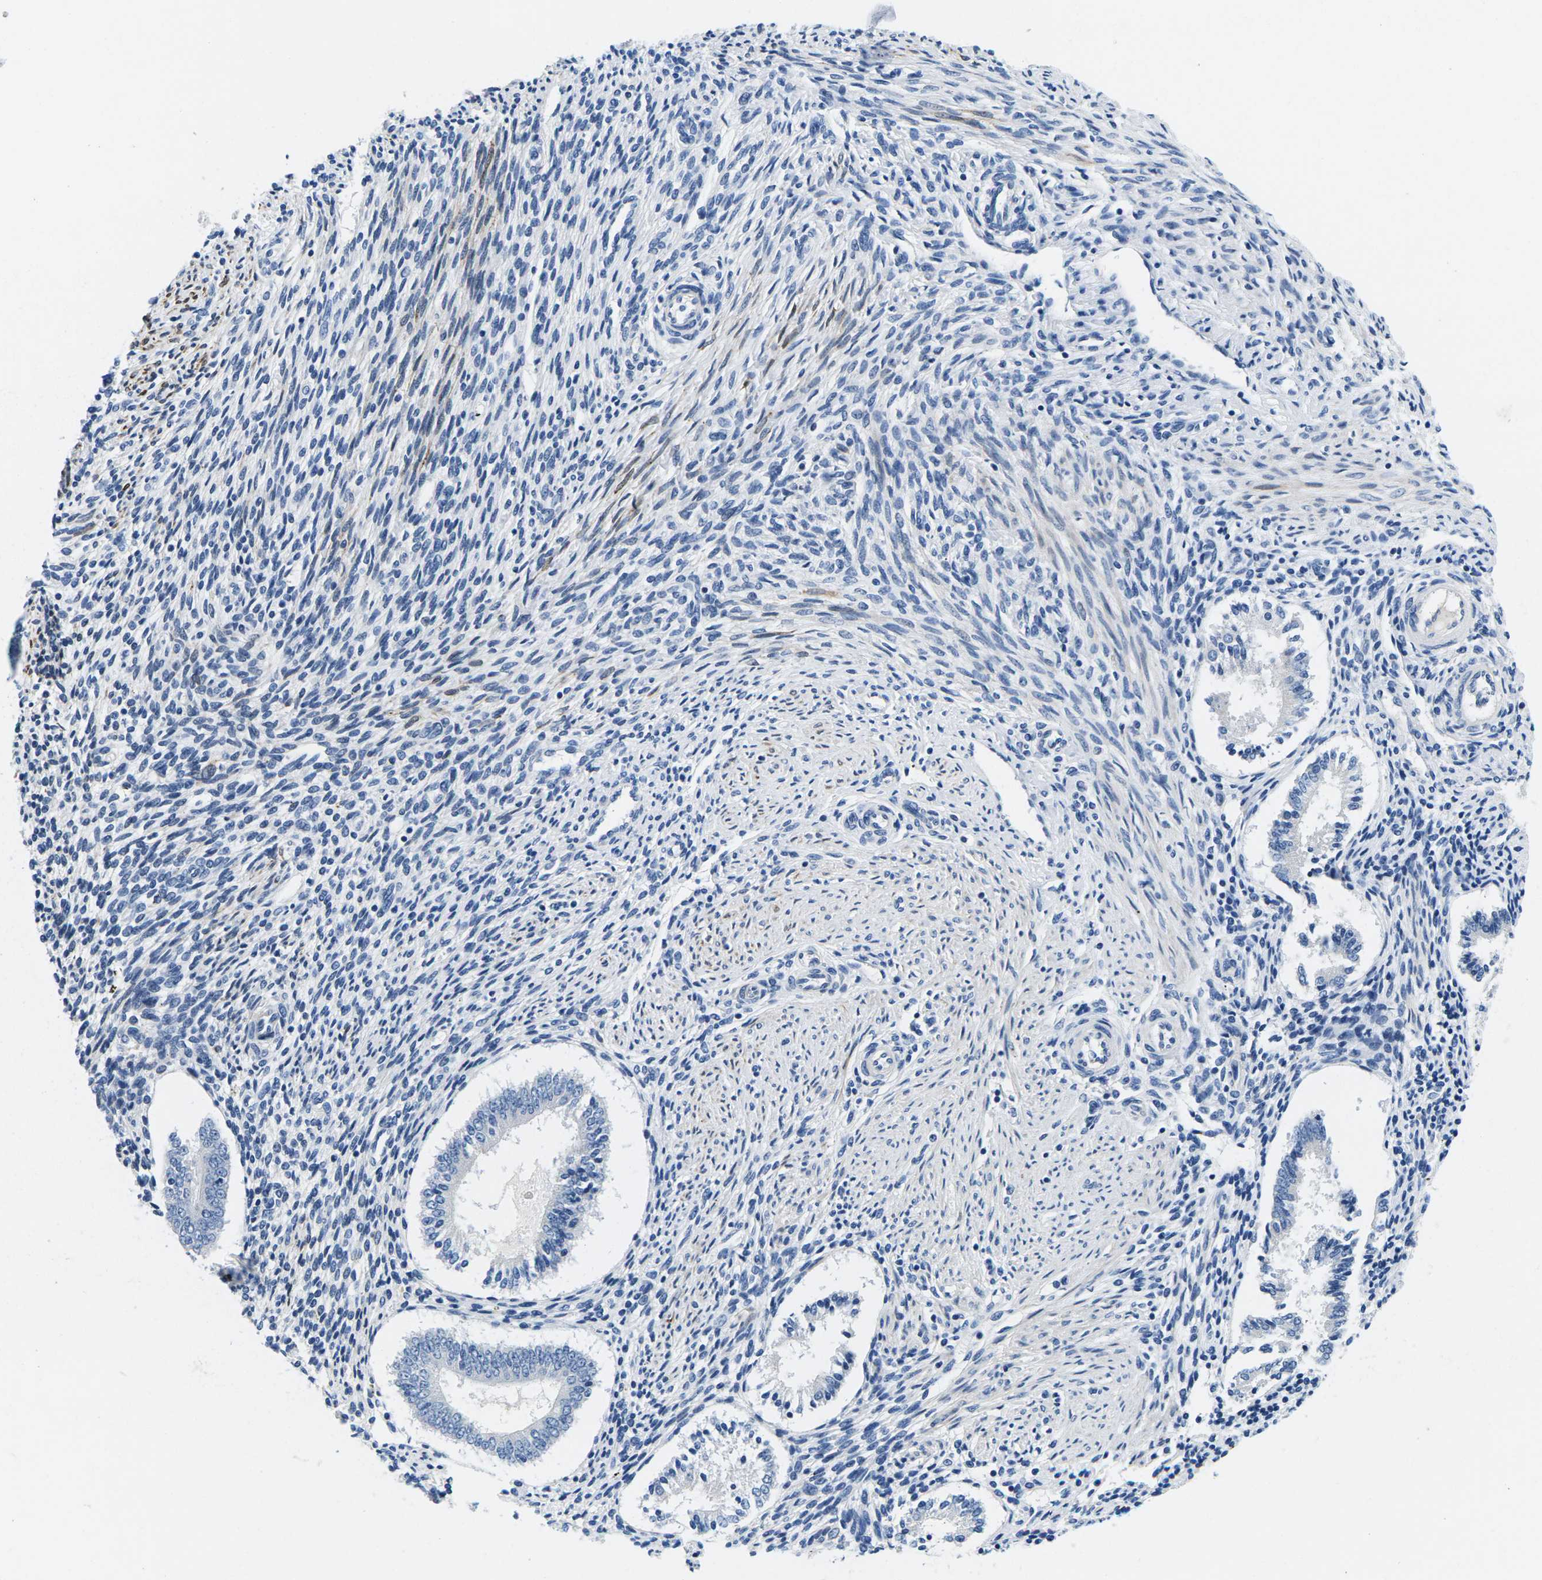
{"staining": {"intensity": "negative", "quantity": "none", "location": "none"}, "tissue": "endometrium", "cell_type": "Cells in endometrial stroma", "image_type": "normal", "snomed": [{"axis": "morphology", "description": "Normal tissue, NOS"}, {"axis": "topography", "description": "Endometrium"}], "caption": "This is an IHC image of normal endometrium. There is no staining in cells in endometrial stroma.", "gene": "TSPAN2", "patient": {"sex": "female", "age": 42}}